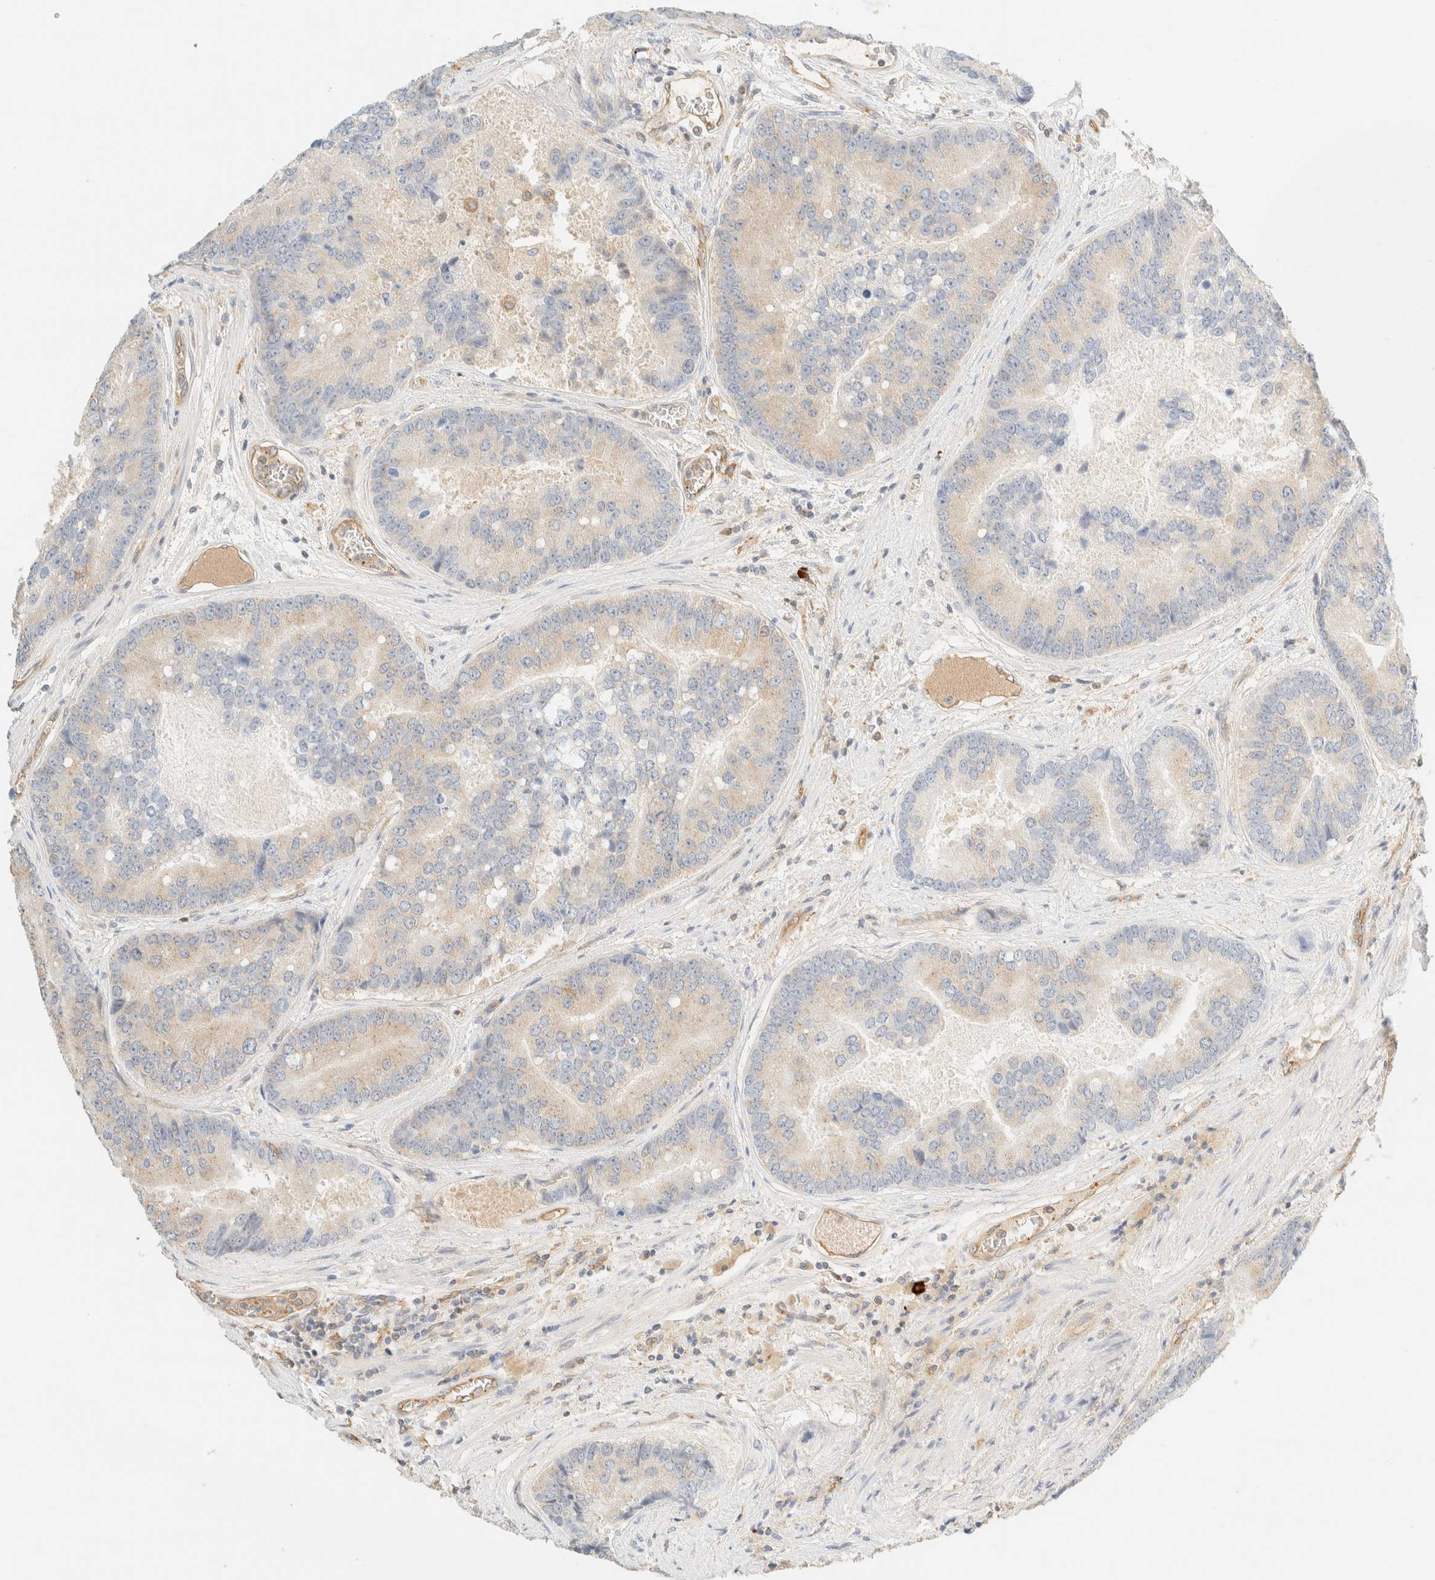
{"staining": {"intensity": "negative", "quantity": "none", "location": "none"}, "tissue": "prostate cancer", "cell_type": "Tumor cells", "image_type": "cancer", "snomed": [{"axis": "morphology", "description": "Adenocarcinoma, High grade"}, {"axis": "topography", "description": "Prostate"}], "caption": "A histopathology image of human high-grade adenocarcinoma (prostate) is negative for staining in tumor cells.", "gene": "FHOD1", "patient": {"sex": "male", "age": 70}}